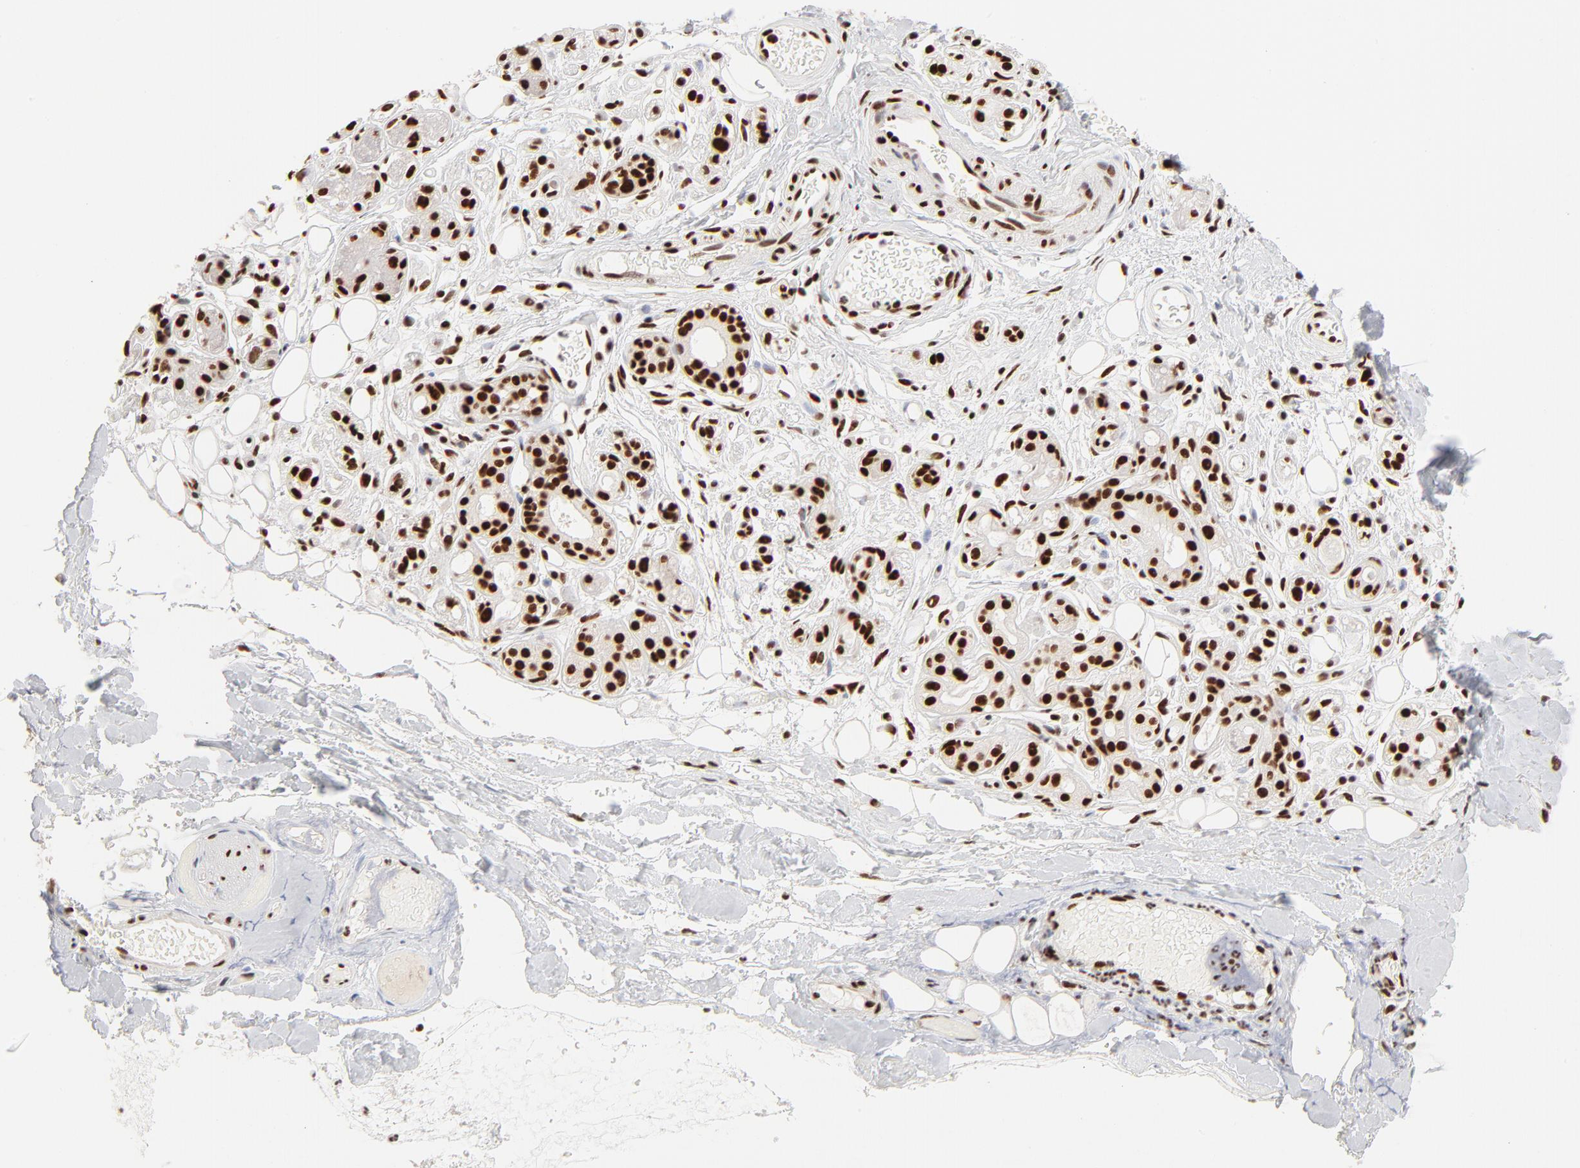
{"staining": {"intensity": "strong", "quantity": ">75%", "location": "nuclear"}, "tissue": "salivary gland", "cell_type": "Glandular cells", "image_type": "normal", "snomed": [{"axis": "morphology", "description": "Normal tissue, NOS"}, {"axis": "topography", "description": "Salivary gland"}], "caption": "This histopathology image reveals benign salivary gland stained with immunohistochemistry (IHC) to label a protein in brown. The nuclear of glandular cells show strong positivity for the protein. Nuclei are counter-stained blue.", "gene": "TARDBP", "patient": {"sex": "male", "age": 54}}